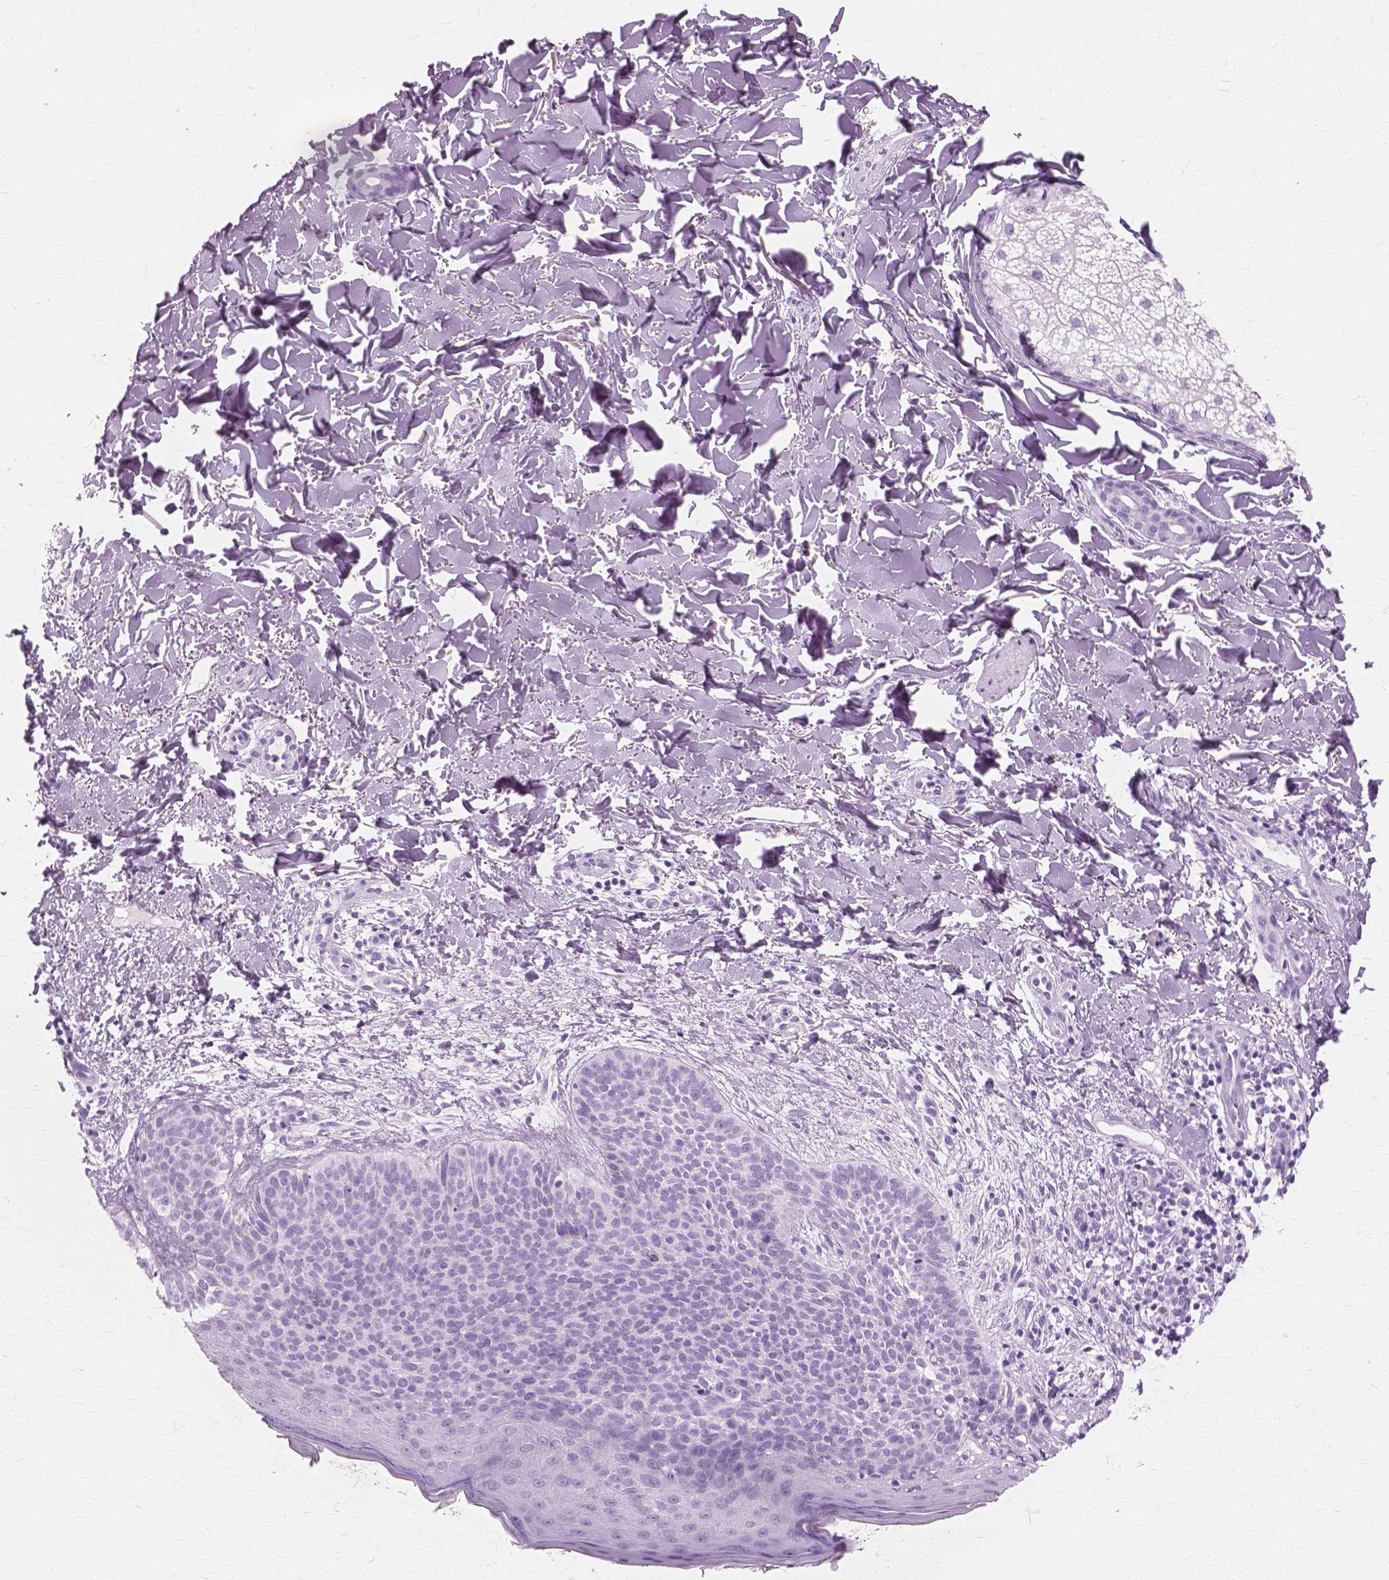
{"staining": {"intensity": "negative", "quantity": "none", "location": "none"}, "tissue": "skin cancer", "cell_type": "Tumor cells", "image_type": "cancer", "snomed": [{"axis": "morphology", "description": "Basal cell carcinoma"}, {"axis": "topography", "description": "Skin"}], "caption": "A high-resolution micrograph shows immunohistochemistry staining of skin cancer, which reveals no significant staining in tumor cells.", "gene": "SFTPD", "patient": {"sex": "male", "age": 57}}